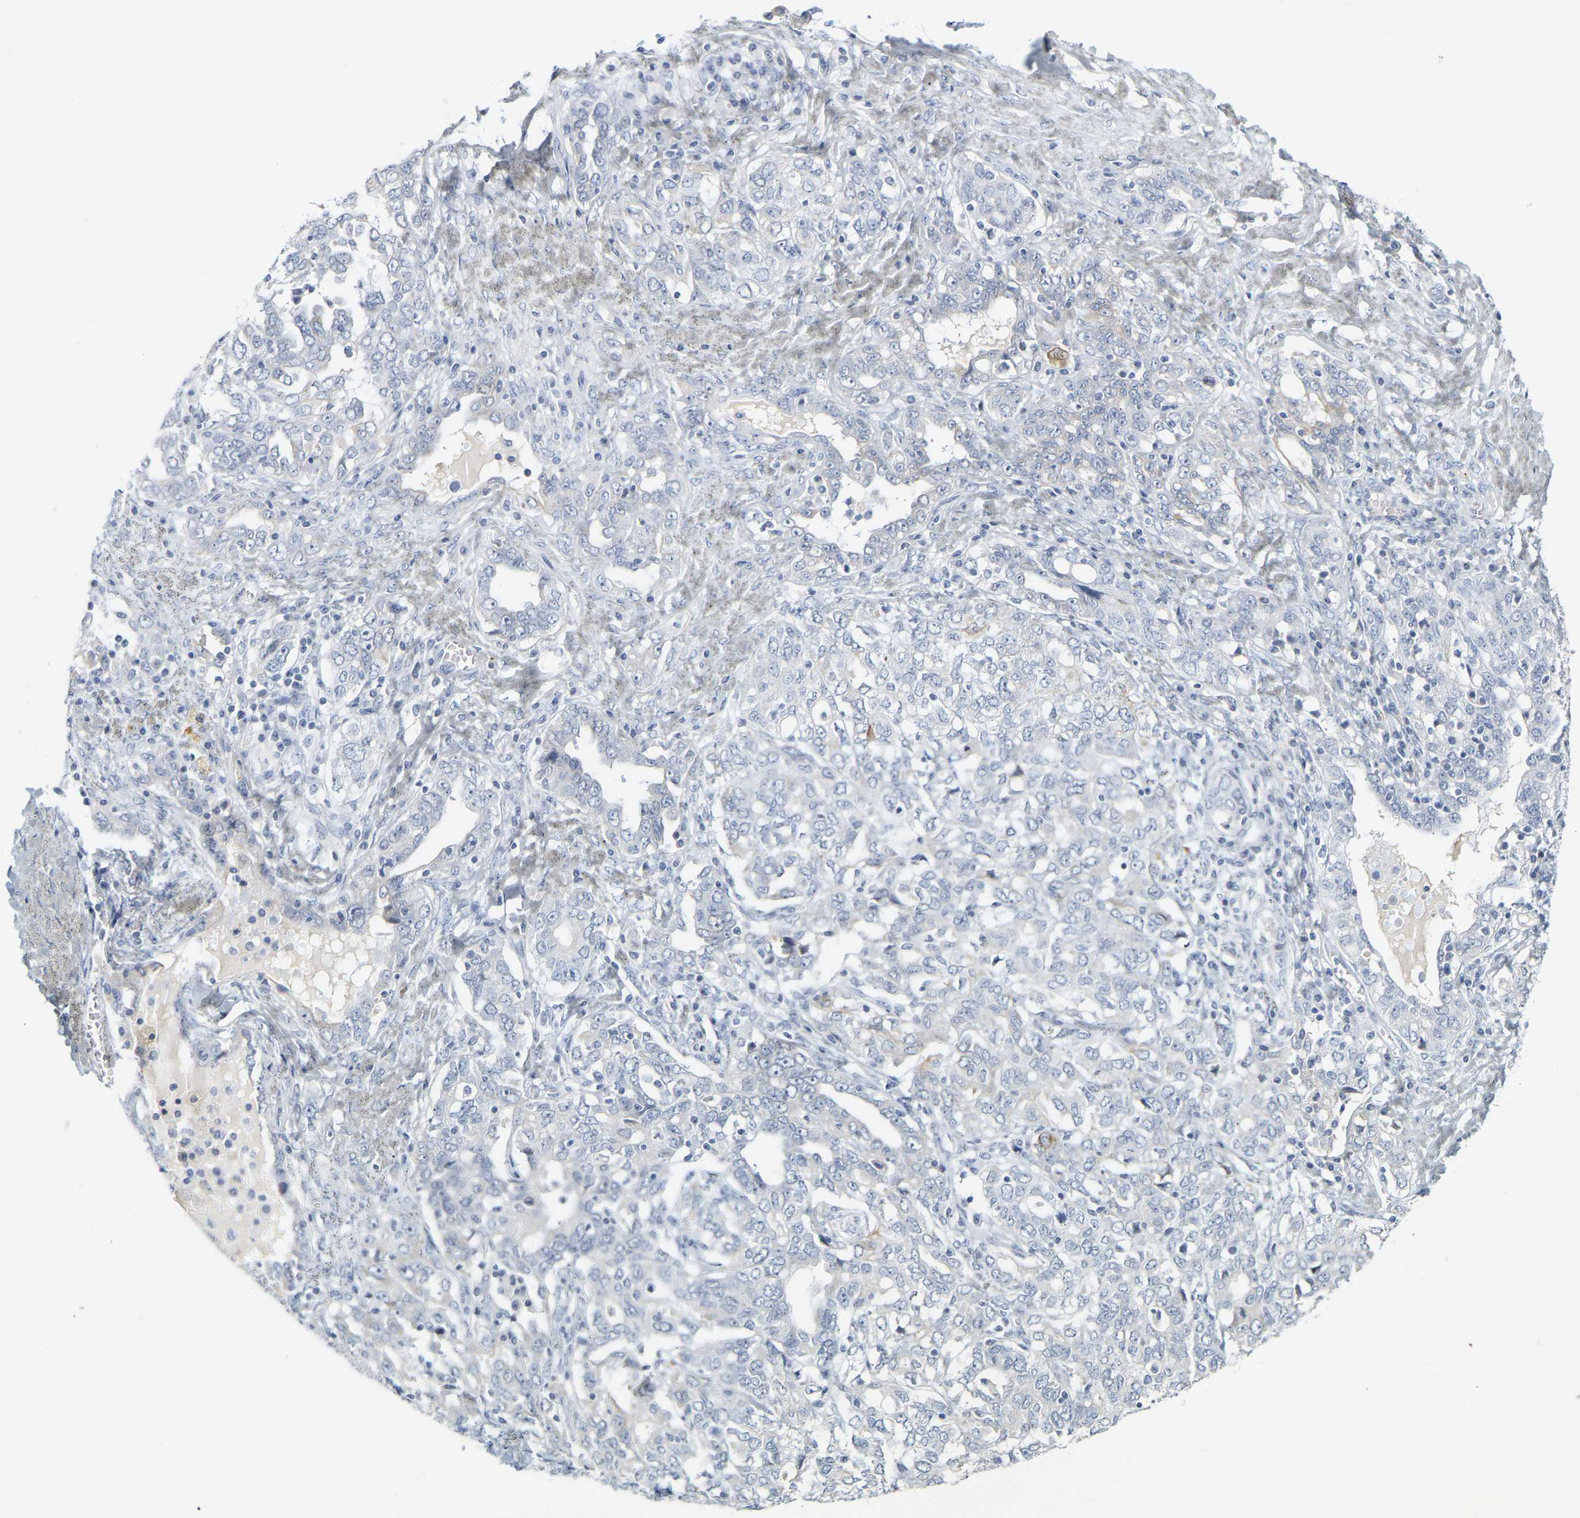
{"staining": {"intensity": "negative", "quantity": "none", "location": "none"}, "tissue": "ovarian cancer", "cell_type": "Tumor cells", "image_type": "cancer", "snomed": [{"axis": "morphology", "description": "Carcinoma, endometroid"}, {"axis": "topography", "description": "Ovary"}], "caption": "Tumor cells are negative for brown protein staining in ovarian cancer.", "gene": "KRT76", "patient": {"sex": "female", "age": 62}}